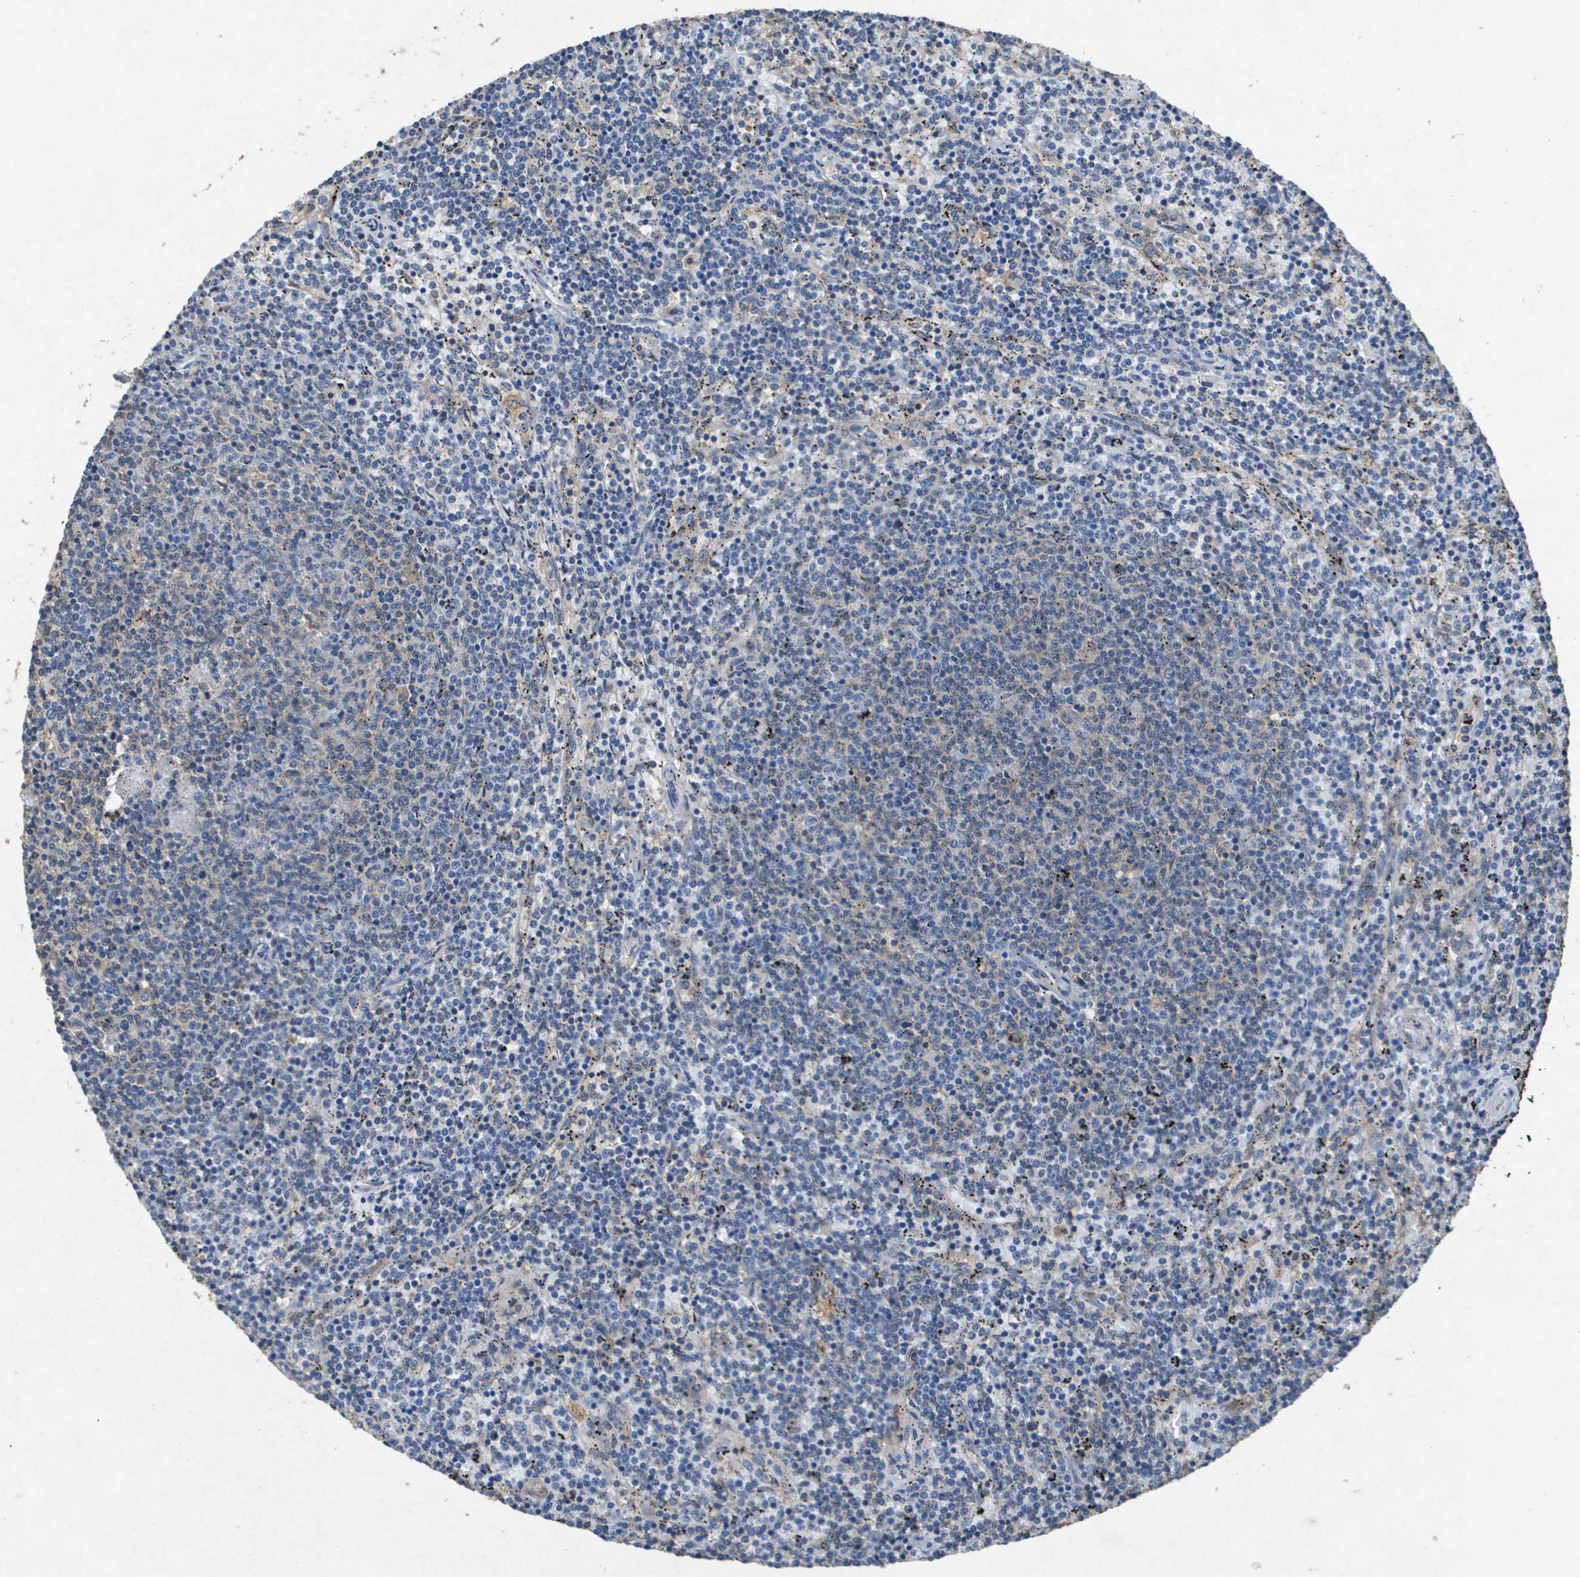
{"staining": {"intensity": "weak", "quantity": "<25%", "location": "cytoplasmic/membranous"}, "tissue": "lymphoma", "cell_type": "Tumor cells", "image_type": "cancer", "snomed": [{"axis": "morphology", "description": "Malignant lymphoma, non-Hodgkin's type, Low grade"}, {"axis": "topography", "description": "Spleen"}], "caption": "There is no significant staining in tumor cells of low-grade malignant lymphoma, non-Hodgkin's type.", "gene": "PTPRT", "patient": {"sex": "female", "age": 50}}